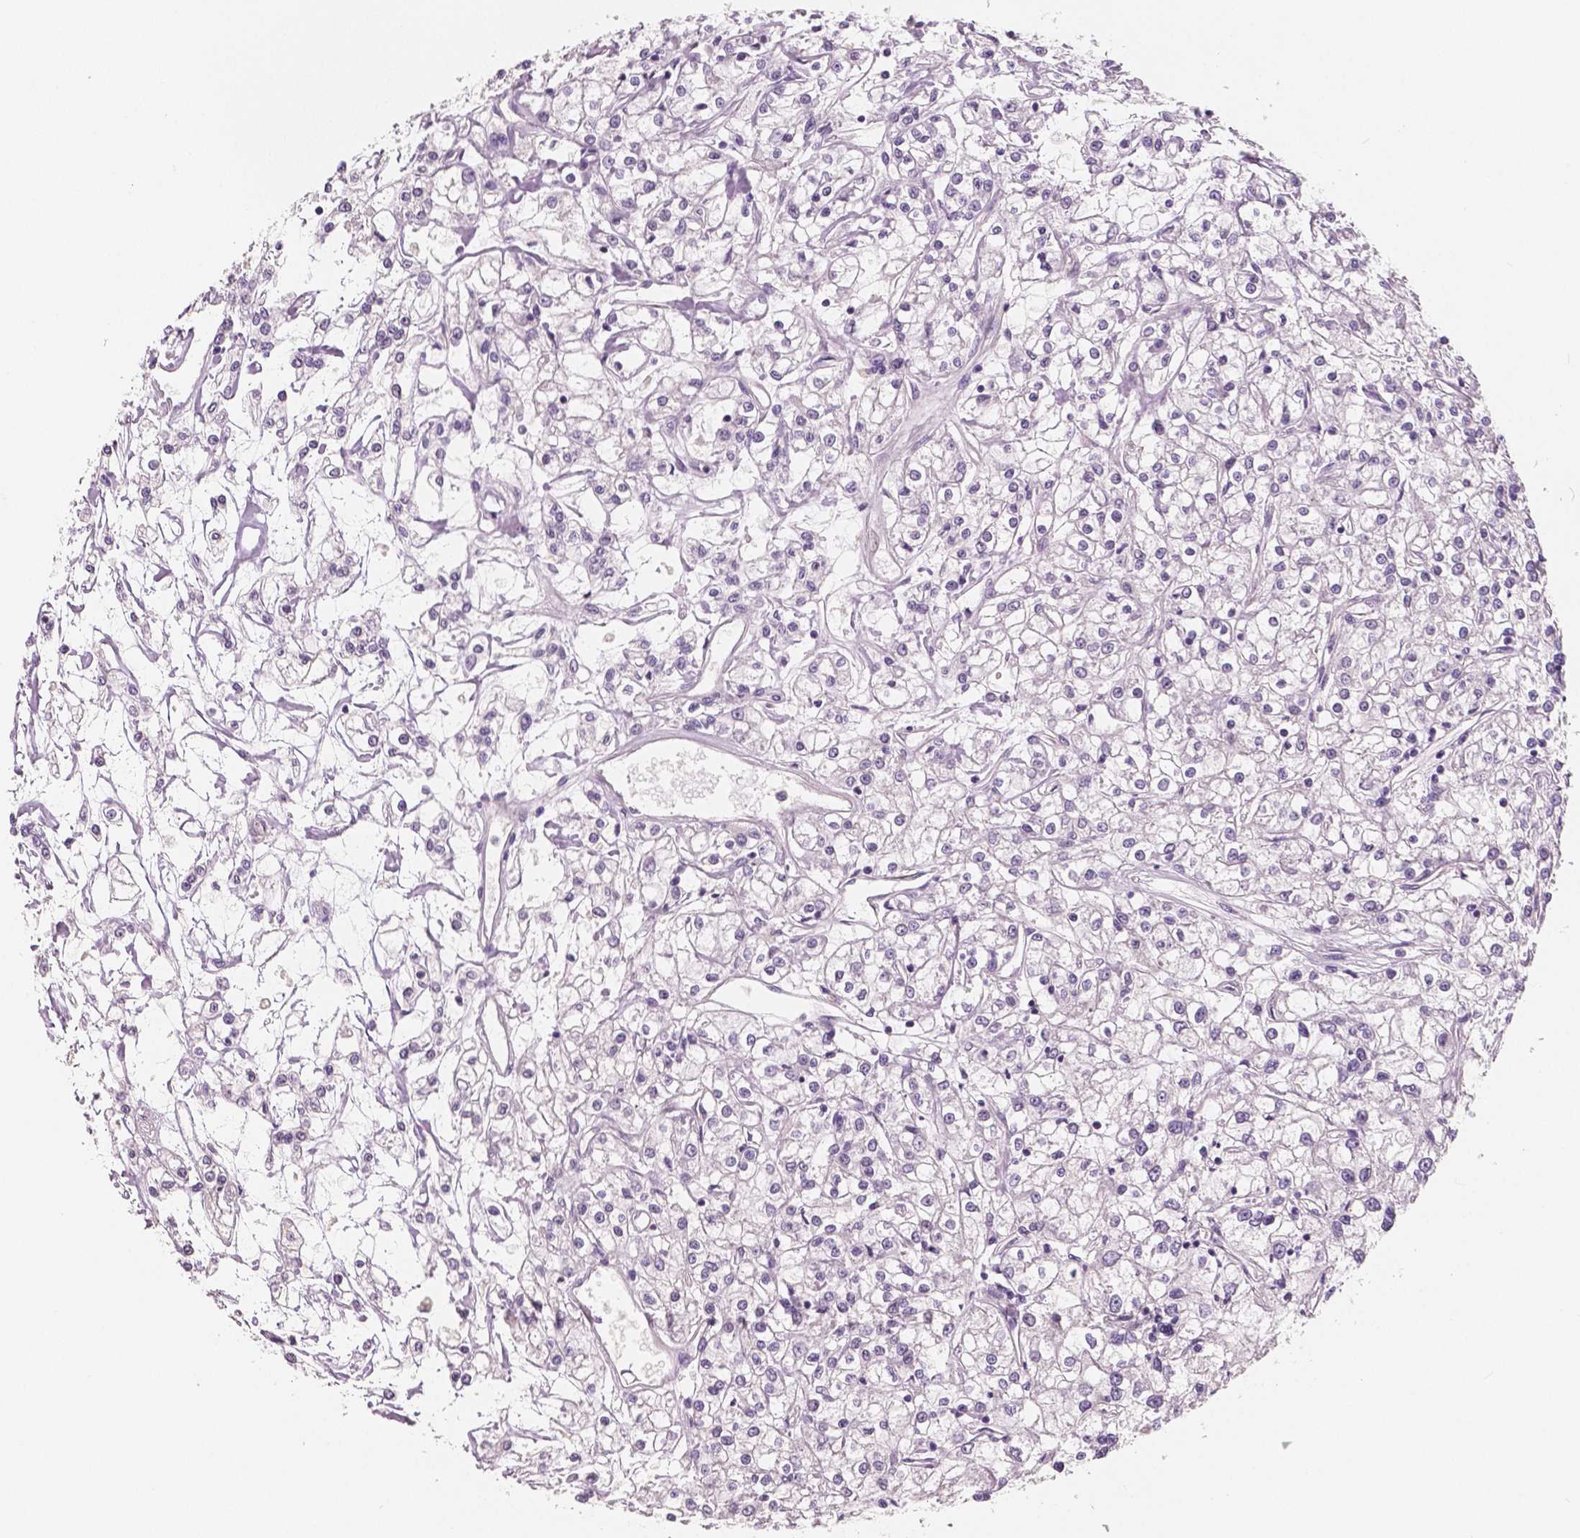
{"staining": {"intensity": "negative", "quantity": "none", "location": "none"}, "tissue": "renal cancer", "cell_type": "Tumor cells", "image_type": "cancer", "snomed": [{"axis": "morphology", "description": "Adenocarcinoma, NOS"}, {"axis": "topography", "description": "Kidney"}], "caption": "Immunohistochemical staining of human renal cancer (adenocarcinoma) displays no significant expression in tumor cells.", "gene": "KIT", "patient": {"sex": "female", "age": 59}}